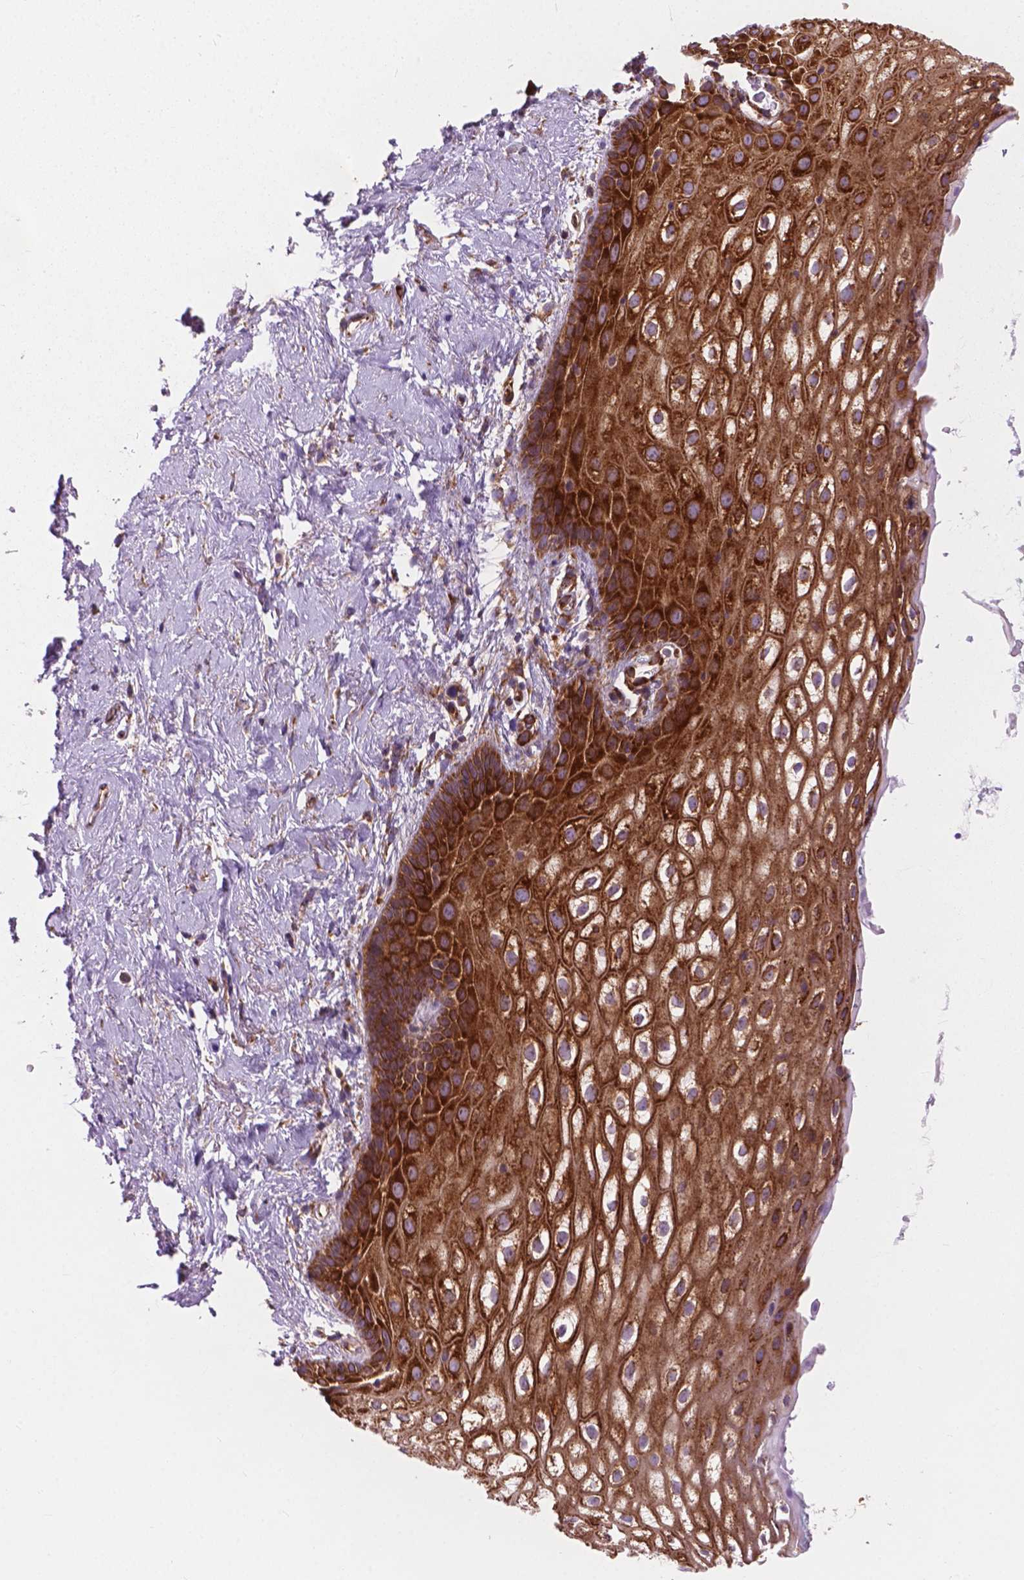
{"staining": {"intensity": "moderate", "quantity": ">75%", "location": "cytoplasmic/membranous"}, "tissue": "vagina", "cell_type": "Squamous epithelial cells", "image_type": "normal", "snomed": [{"axis": "morphology", "description": "Normal tissue, NOS"}, {"axis": "morphology", "description": "Adenocarcinoma, NOS"}, {"axis": "topography", "description": "Rectum"}, {"axis": "topography", "description": "Vagina"}, {"axis": "topography", "description": "Peripheral nerve tissue"}], "caption": "Protein analysis of benign vagina shows moderate cytoplasmic/membranous expression in about >75% of squamous epithelial cells. The staining is performed using DAB (3,3'-diaminobenzidine) brown chromogen to label protein expression. The nuclei are counter-stained blue using hematoxylin.", "gene": "RPL37A", "patient": {"sex": "female", "age": 71}}